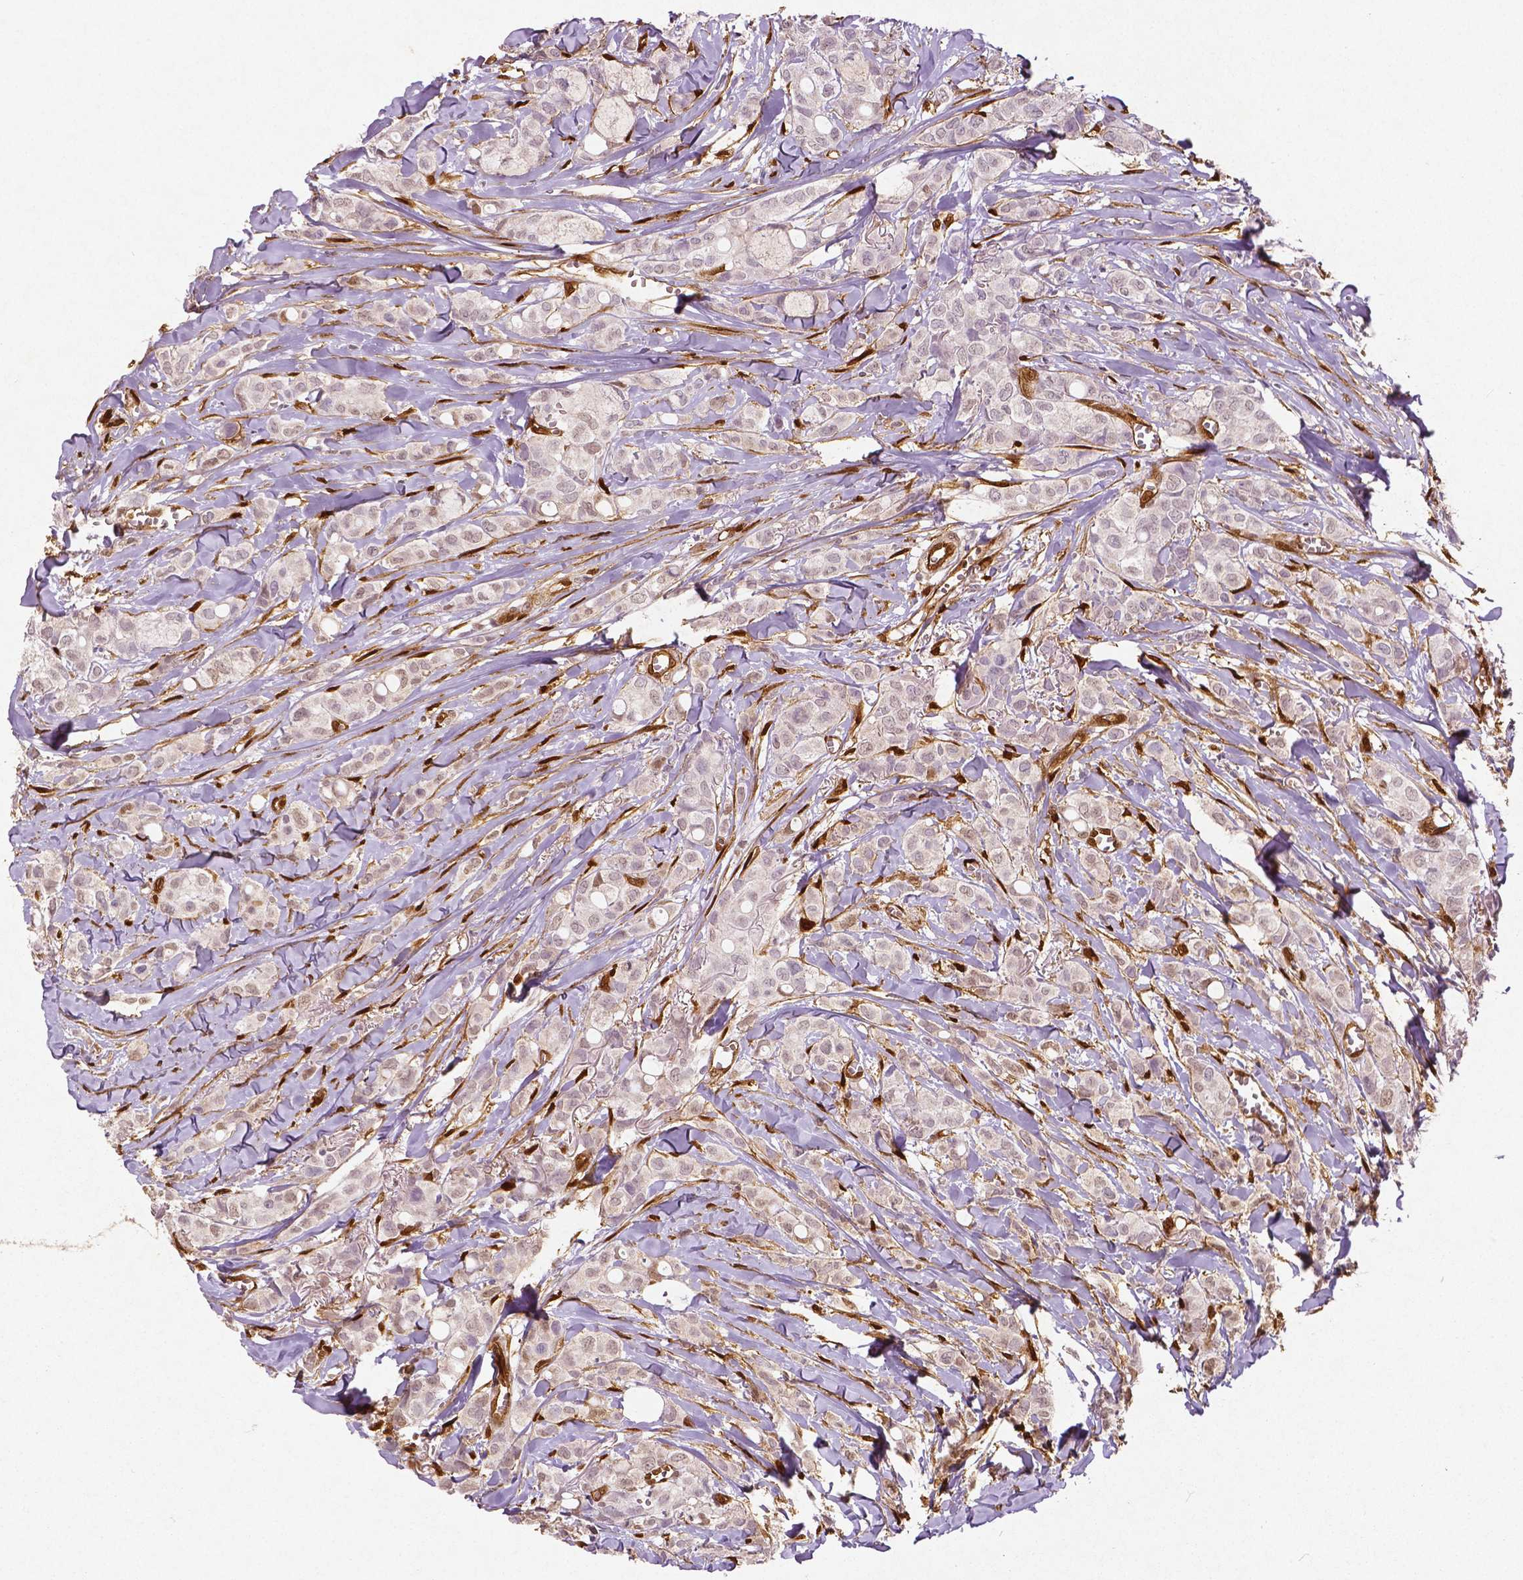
{"staining": {"intensity": "negative", "quantity": "none", "location": "none"}, "tissue": "breast cancer", "cell_type": "Tumor cells", "image_type": "cancer", "snomed": [{"axis": "morphology", "description": "Duct carcinoma"}, {"axis": "topography", "description": "Breast"}], "caption": "Immunohistochemistry image of infiltrating ductal carcinoma (breast) stained for a protein (brown), which exhibits no expression in tumor cells. (DAB immunohistochemistry, high magnification).", "gene": "WWTR1", "patient": {"sex": "female", "age": 85}}